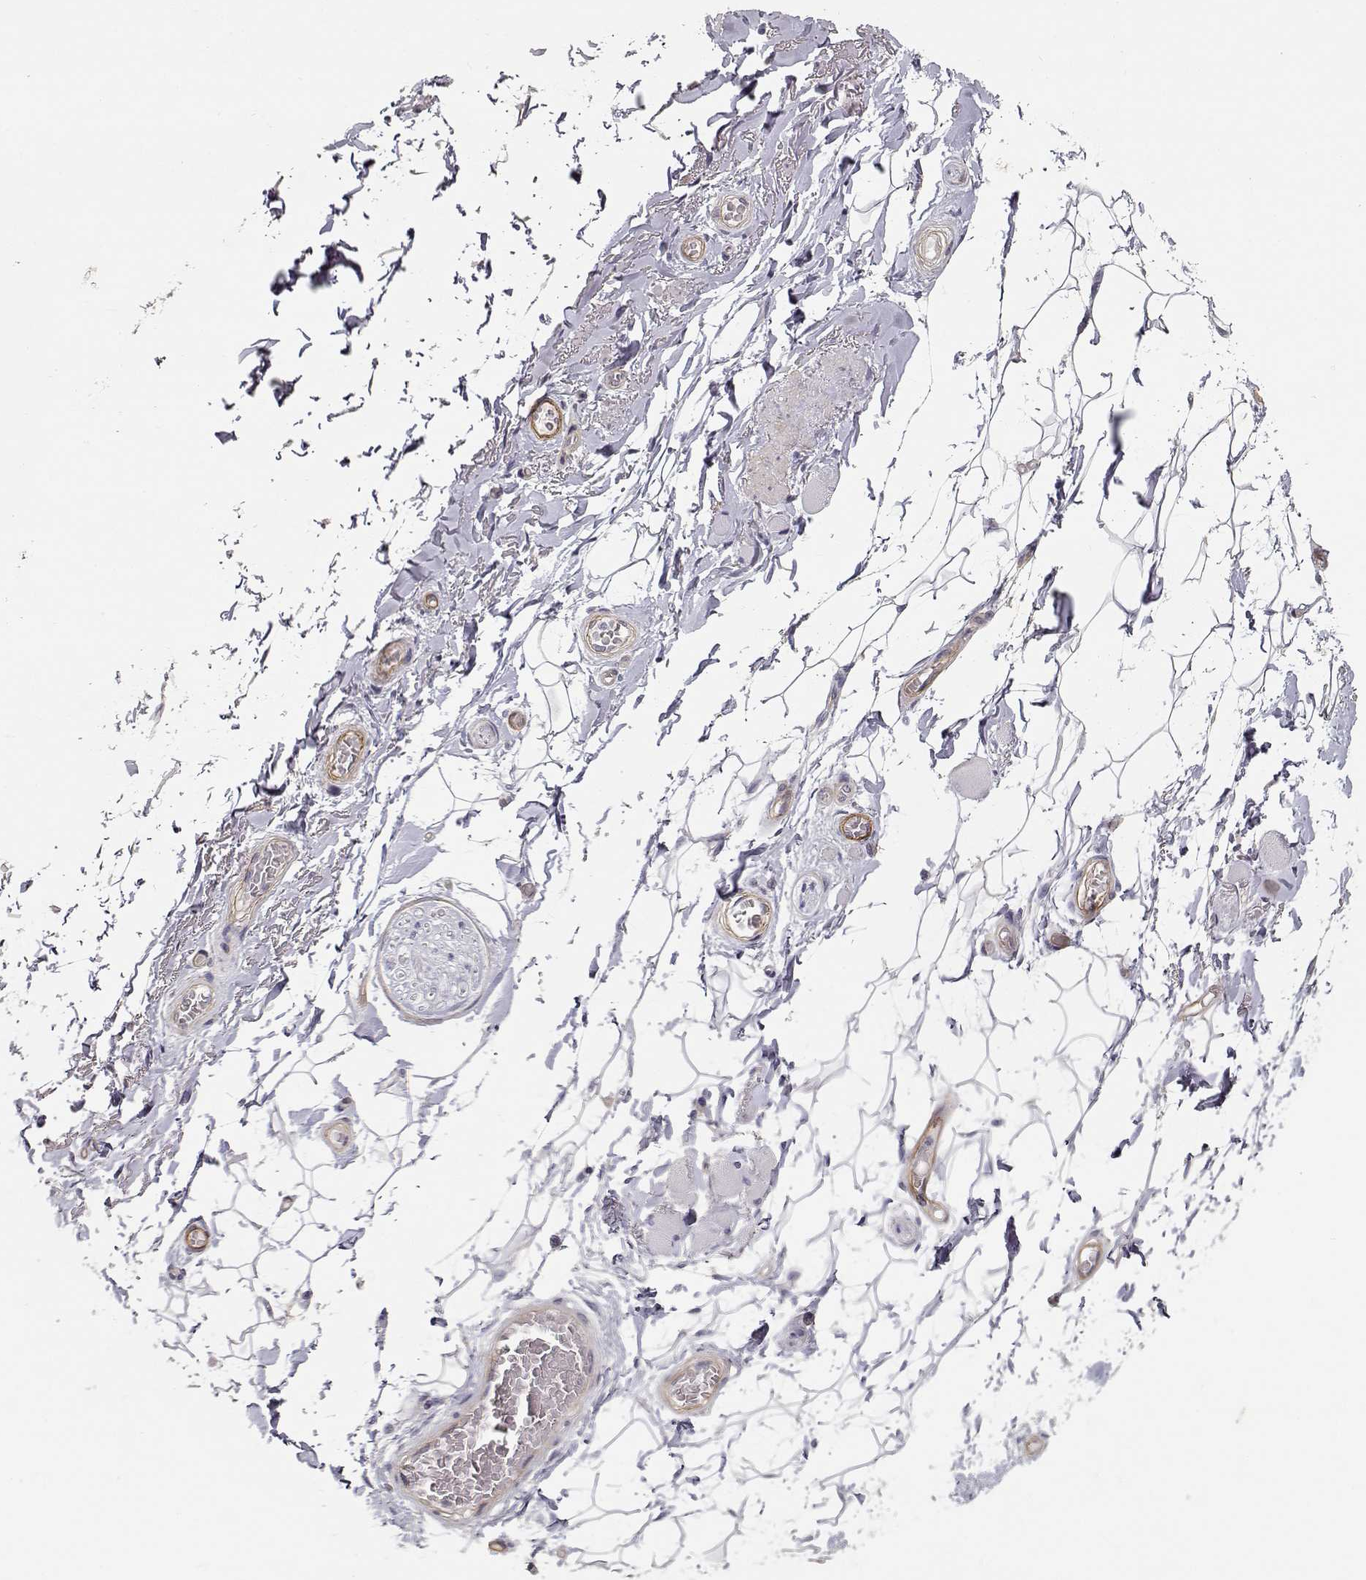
{"staining": {"intensity": "negative", "quantity": "none", "location": "none"}, "tissue": "adipose tissue", "cell_type": "Adipocytes", "image_type": "normal", "snomed": [{"axis": "morphology", "description": "Normal tissue, NOS"}, {"axis": "topography", "description": "Anal"}, {"axis": "topography", "description": "Peripheral nerve tissue"}], "caption": "Adipocytes are negative for brown protein staining in unremarkable adipose tissue. The staining was performed using DAB to visualize the protein expression in brown, while the nuclei were stained in blue with hematoxylin (Magnification: 20x).", "gene": "LAMA5", "patient": {"sex": "male", "age": 53}}